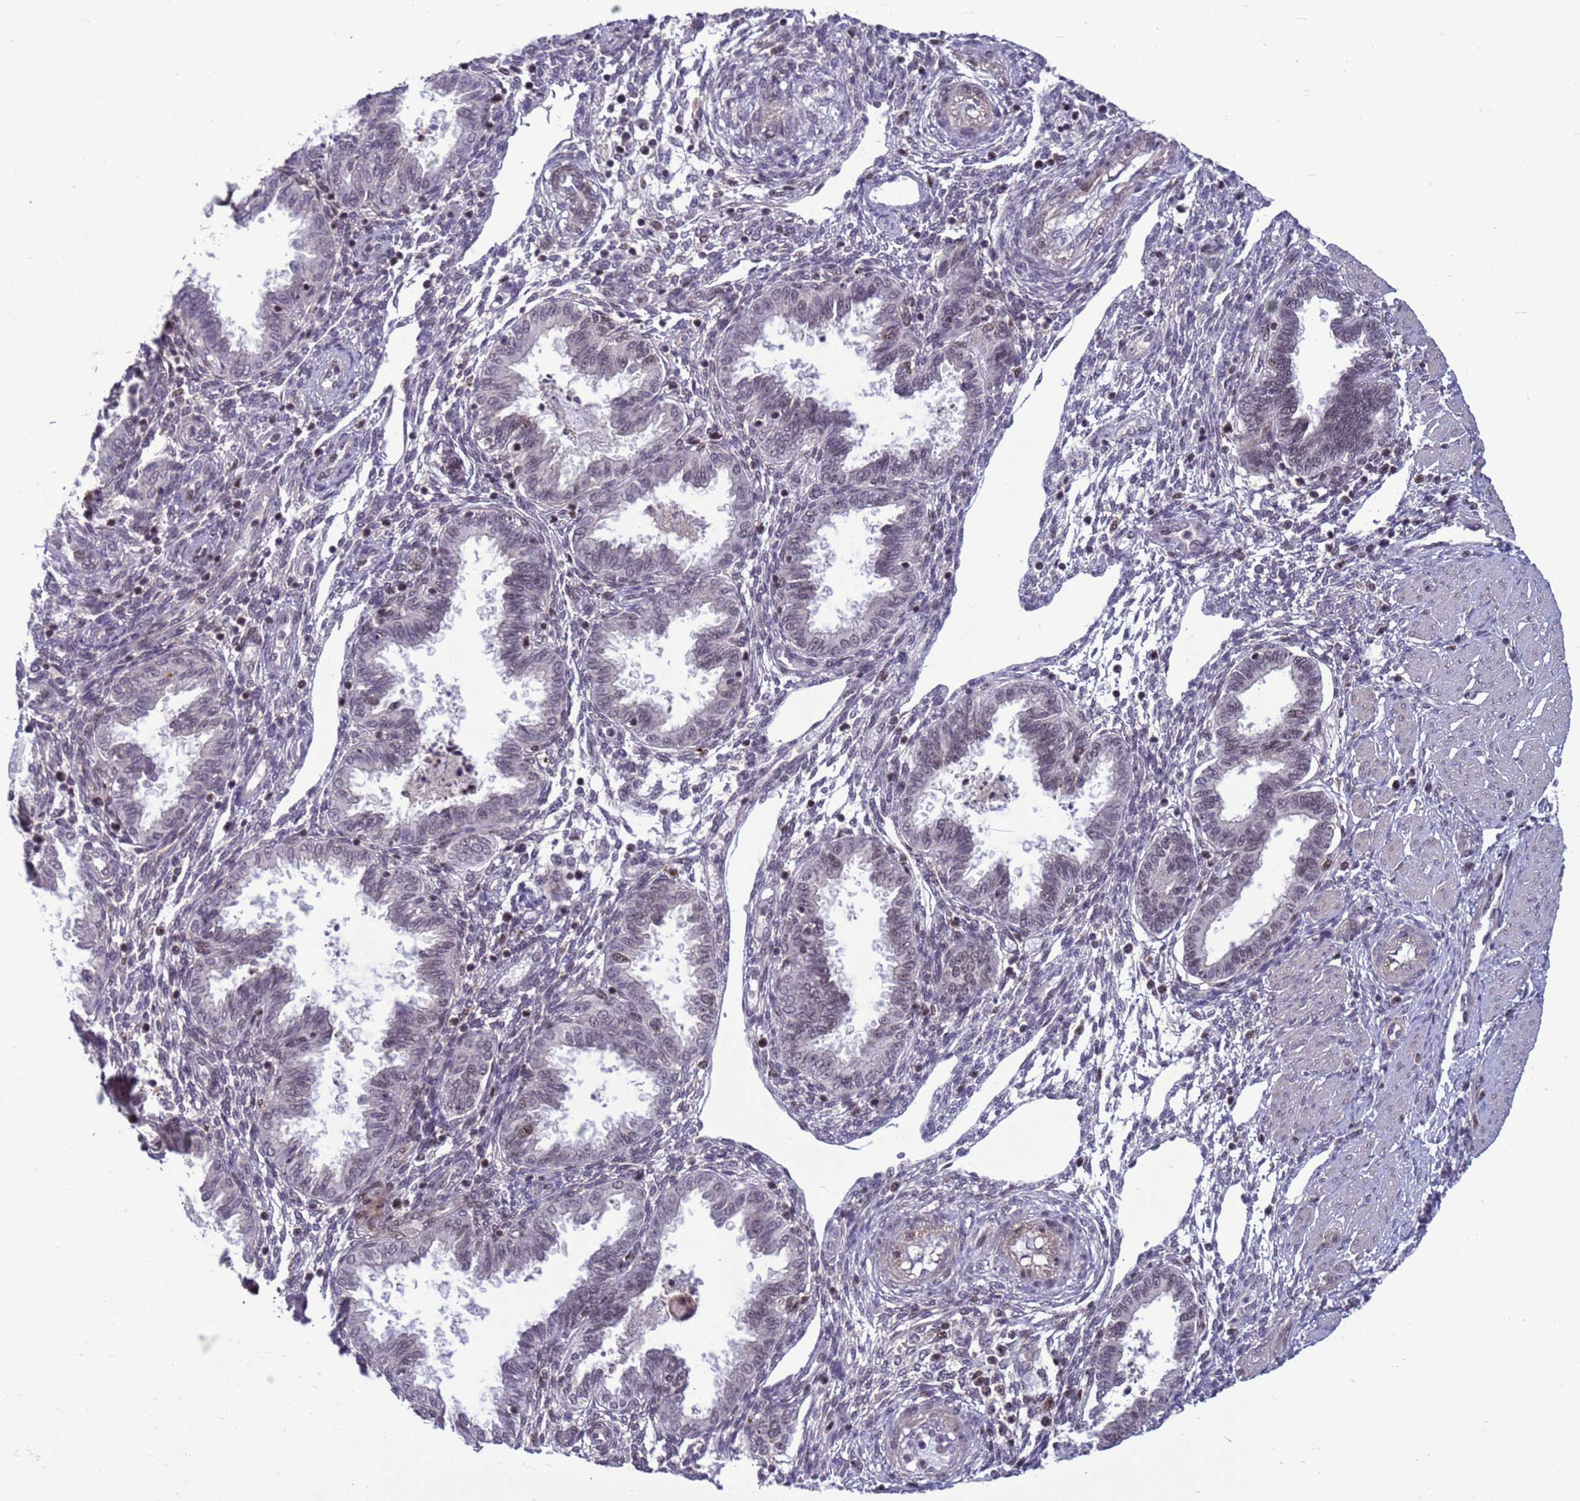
{"staining": {"intensity": "negative", "quantity": "none", "location": "none"}, "tissue": "endometrium", "cell_type": "Cells in endometrial stroma", "image_type": "normal", "snomed": [{"axis": "morphology", "description": "Normal tissue, NOS"}, {"axis": "topography", "description": "Endometrium"}], "caption": "Photomicrograph shows no significant protein positivity in cells in endometrial stroma of normal endometrium. The staining was performed using DAB to visualize the protein expression in brown, while the nuclei were stained in blue with hematoxylin (Magnification: 20x).", "gene": "NSL1", "patient": {"sex": "female", "age": 33}}